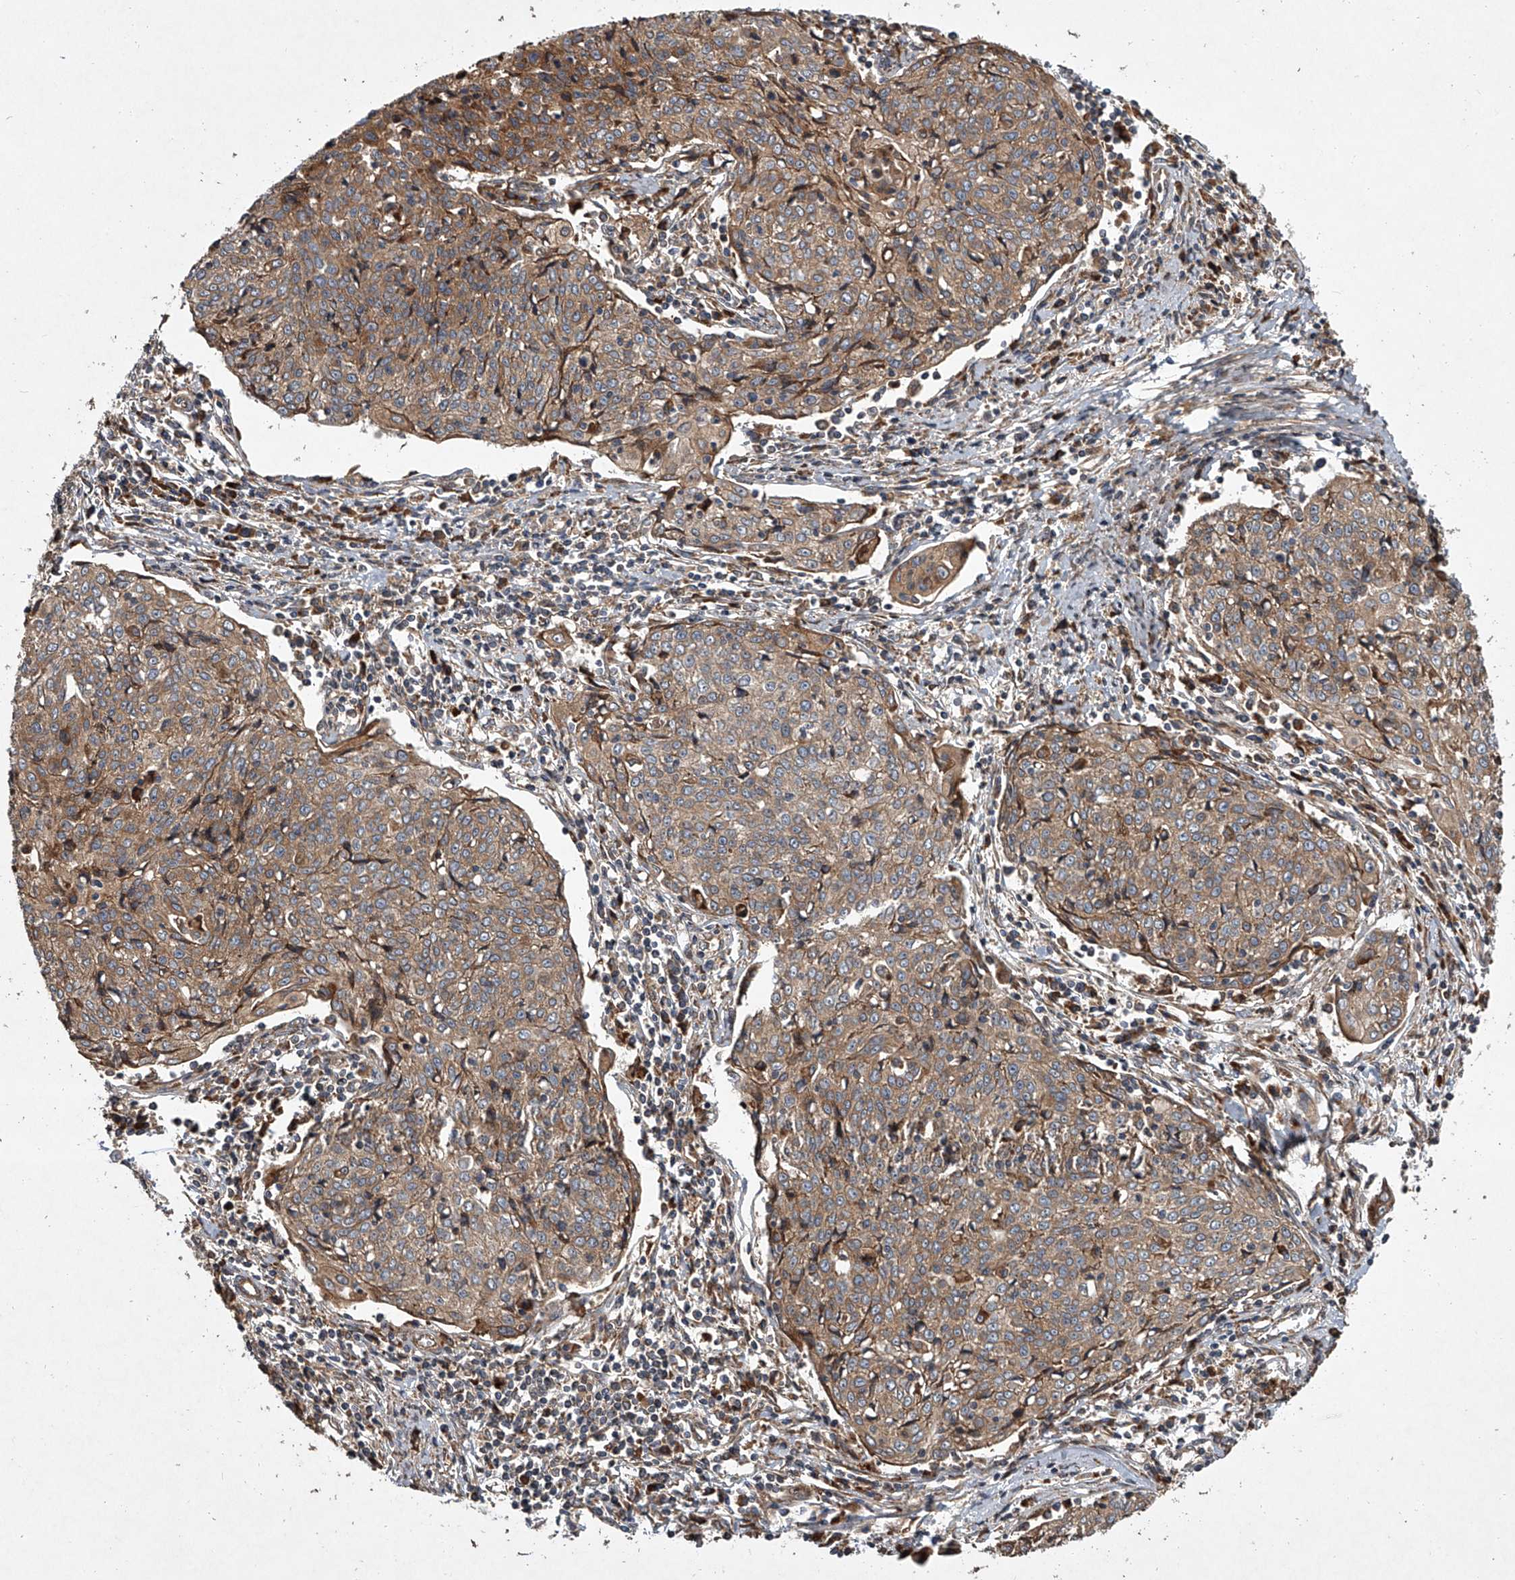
{"staining": {"intensity": "moderate", "quantity": ">75%", "location": "cytoplasmic/membranous"}, "tissue": "cervical cancer", "cell_type": "Tumor cells", "image_type": "cancer", "snomed": [{"axis": "morphology", "description": "Squamous cell carcinoma, NOS"}, {"axis": "topography", "description": "Cervix"}], "caption": "The micrograph shows staining of cervical squamous cell carcinoma, revealing moderate cytoplasmic/membranous protein positivity (brown color) within tumor cells. Using DAB (brown) and hematoxylin (blue) stains, captured at high magnification using brightfield microscopy.", "gene": "EVA1C", "patient": {"sex": "female", "age": 48}}